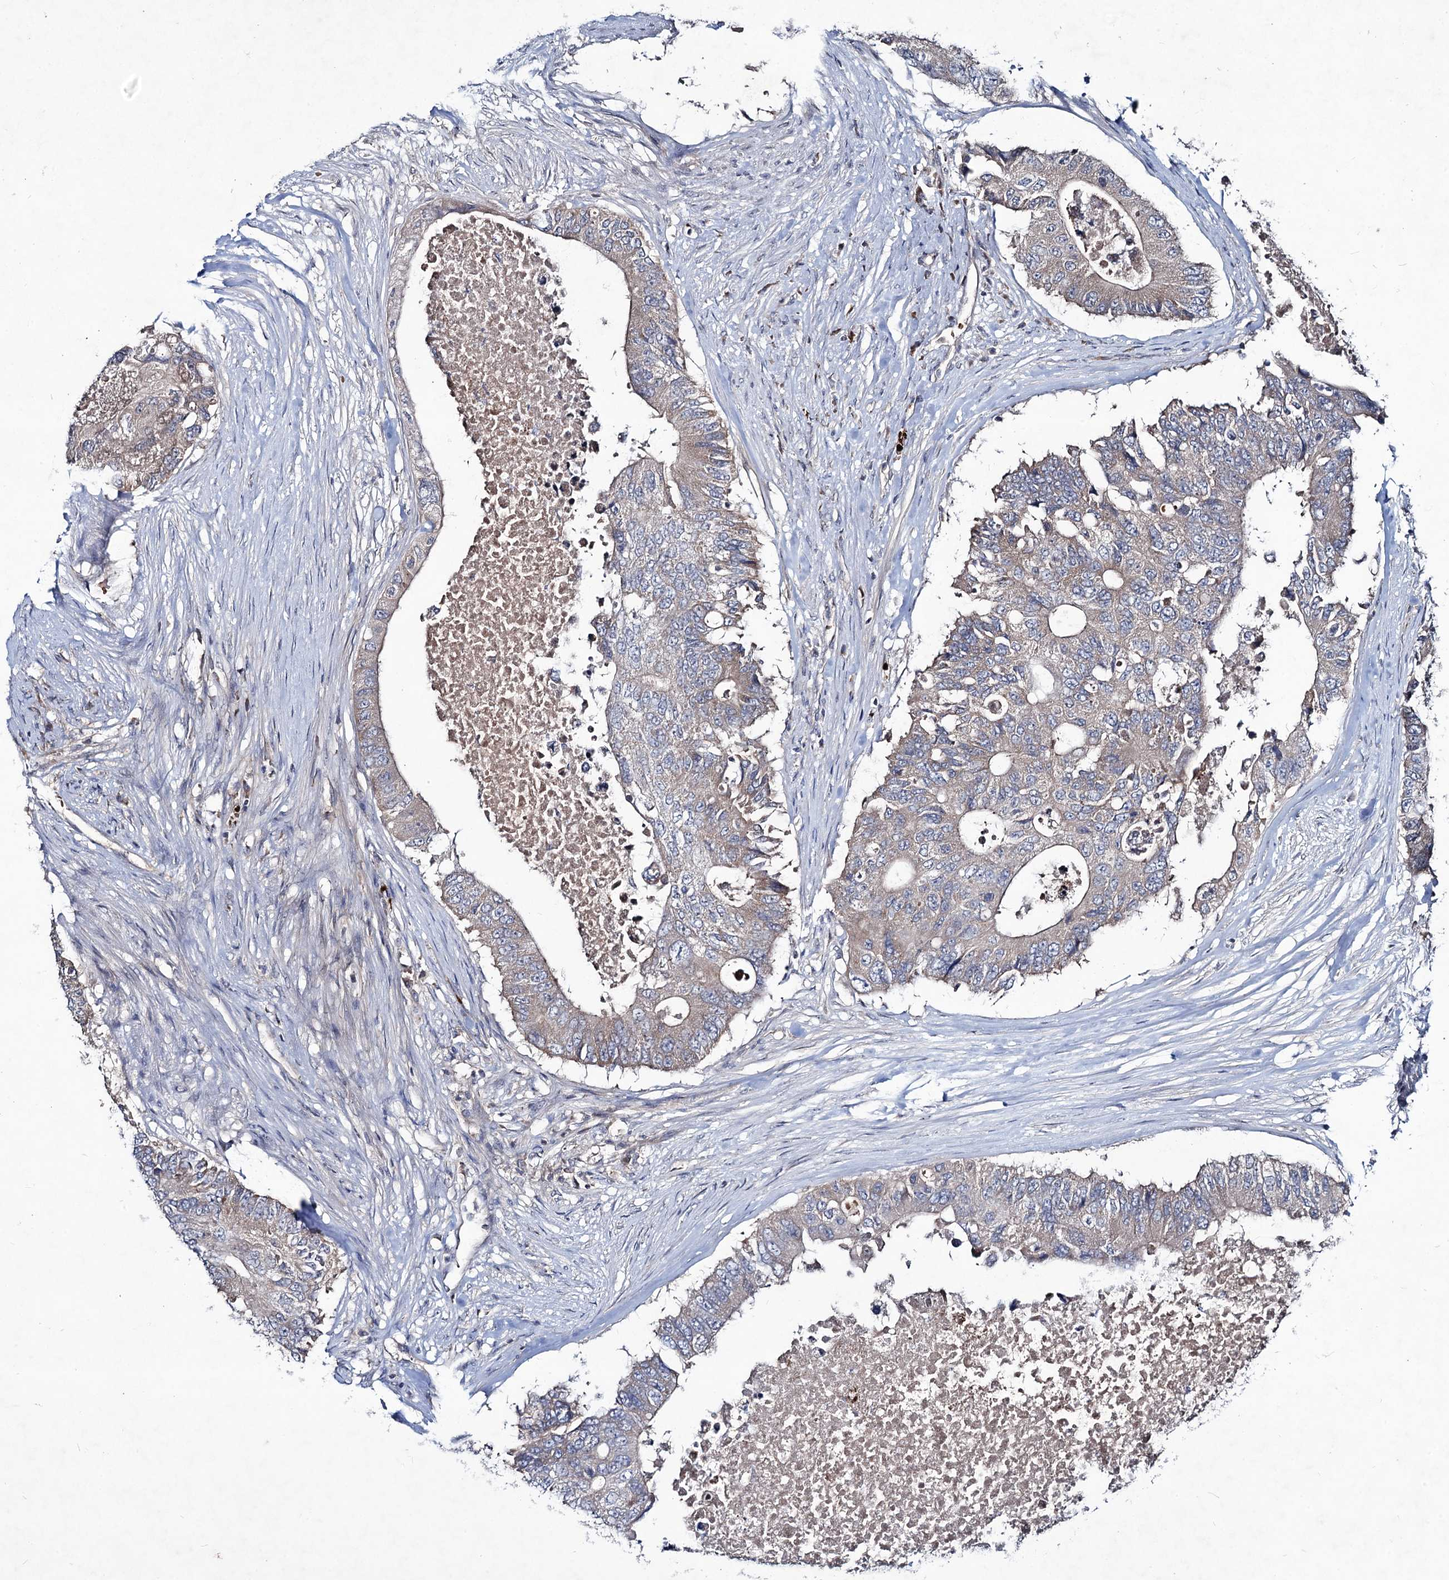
{"staining": {"intensity": "weak", "quantity": ">75%", "location": "cytoplasmic/membranous"}, "tissue": "colorectal cancer", "cell_type": "Tumor cells", "image_type": "cancer", "snomed": [{"axis": "morphology", "description": "Adenocarcinoma, NOS"}, {"axis": "topography", "description": "Colon"}], "caption": "Brown immunohistochemical staining in colorectal cancer exhibits weak cytoplasmic/membranous expression in approximately >75% of tumor cells.", "gene": "RNF6", "patient": {"sex": "male", "age": 71}}